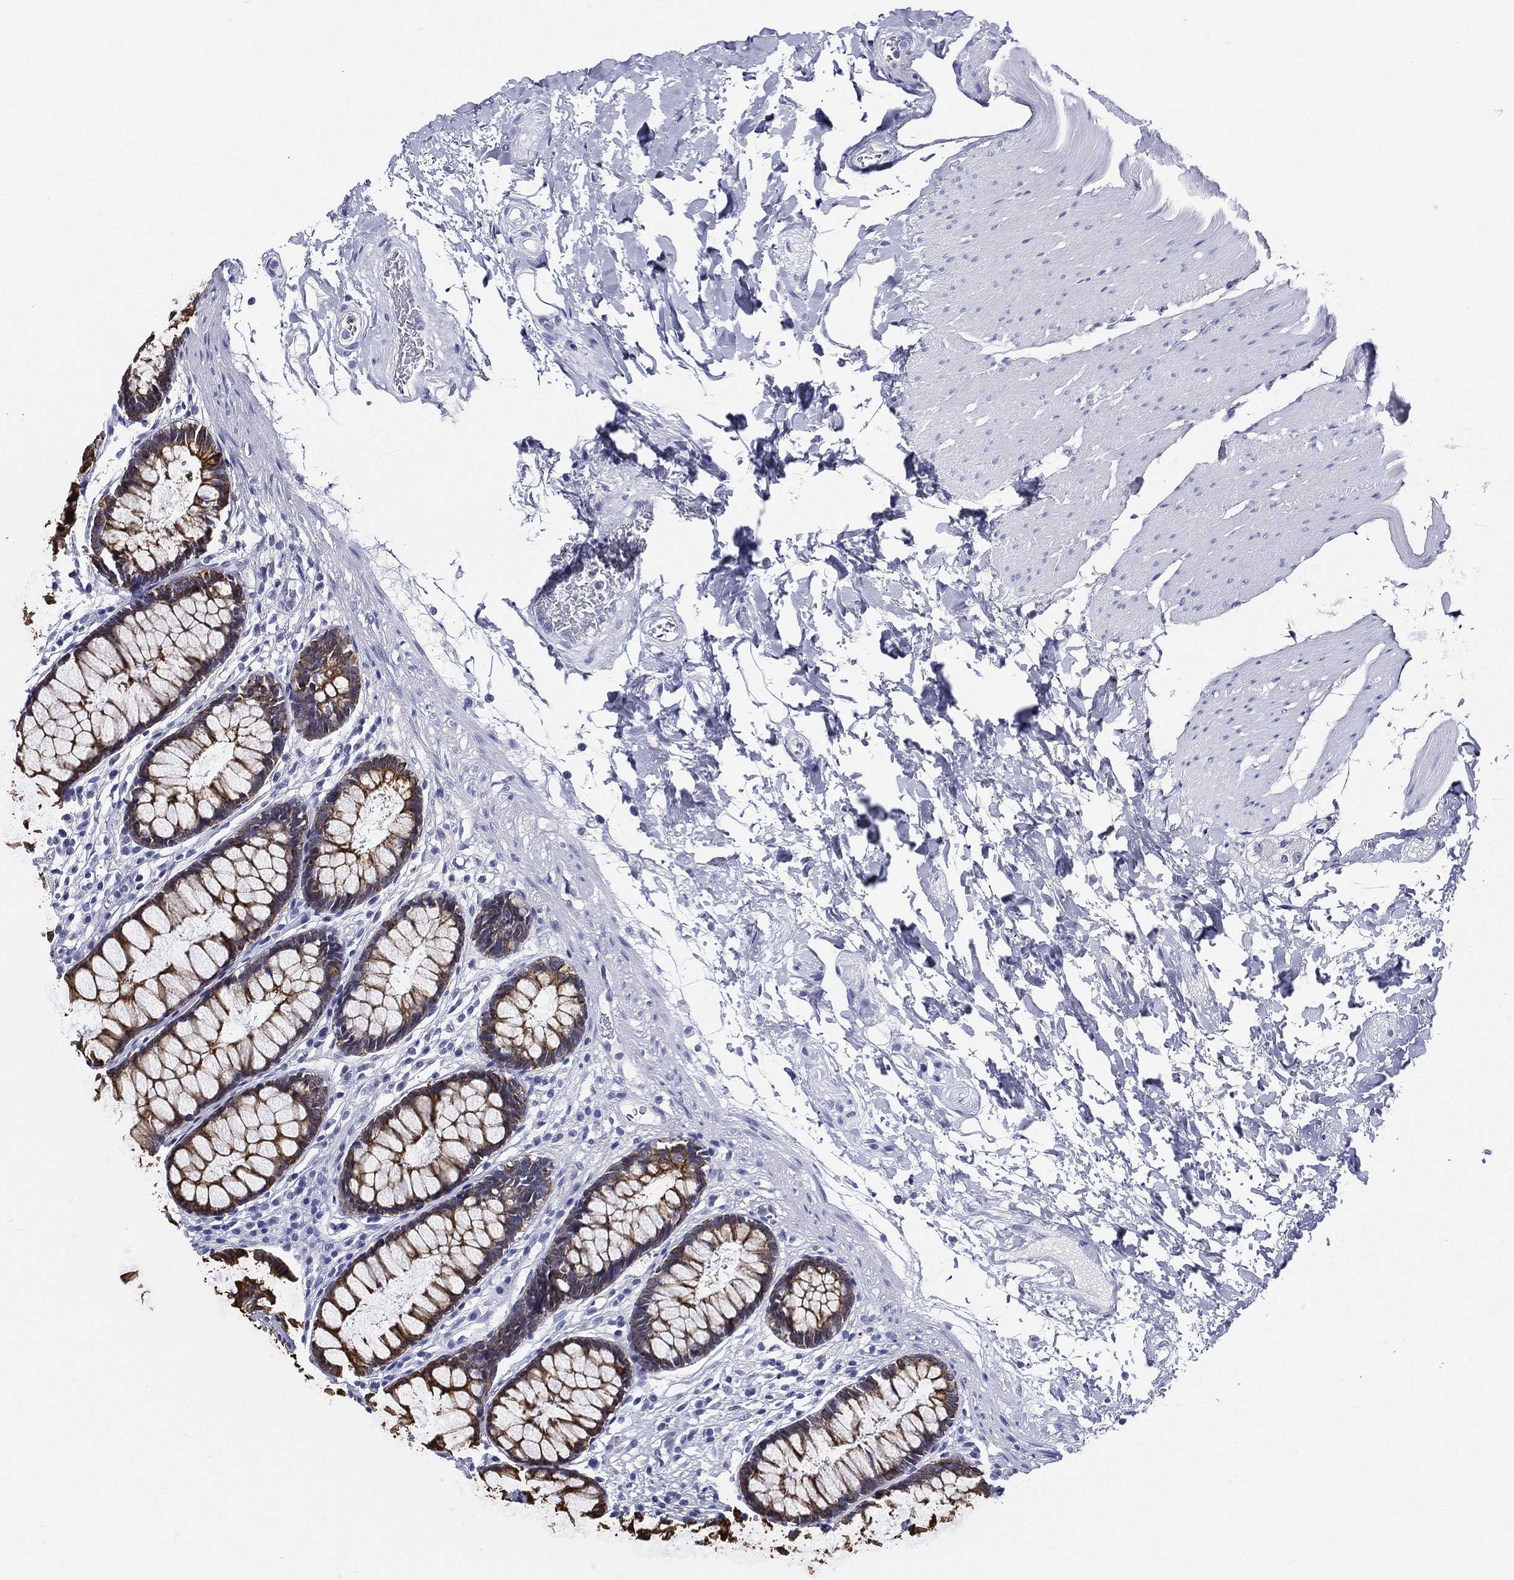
{"staining": {"intensity": "strong", "quantity": ">75%", "location": "cytoplasmic/membranous"}, "tissue": "rectum", "cell_type": "Glandular cells", "image_type": "normal", "snomed": [{"axis": "morphology", "description": "Normal tissue, NOS"}, {"axis": "topography", "description": "Rectum"}], "caption": "Rectum stained for a protein reveals strong cytoplasmic/membranous positivity in glandular cells. (brown staining indicates protein expression, while blue staining denotes nuclei).", "gene": "NEDD9", "patient": {"sex": "male", "age": 72}}